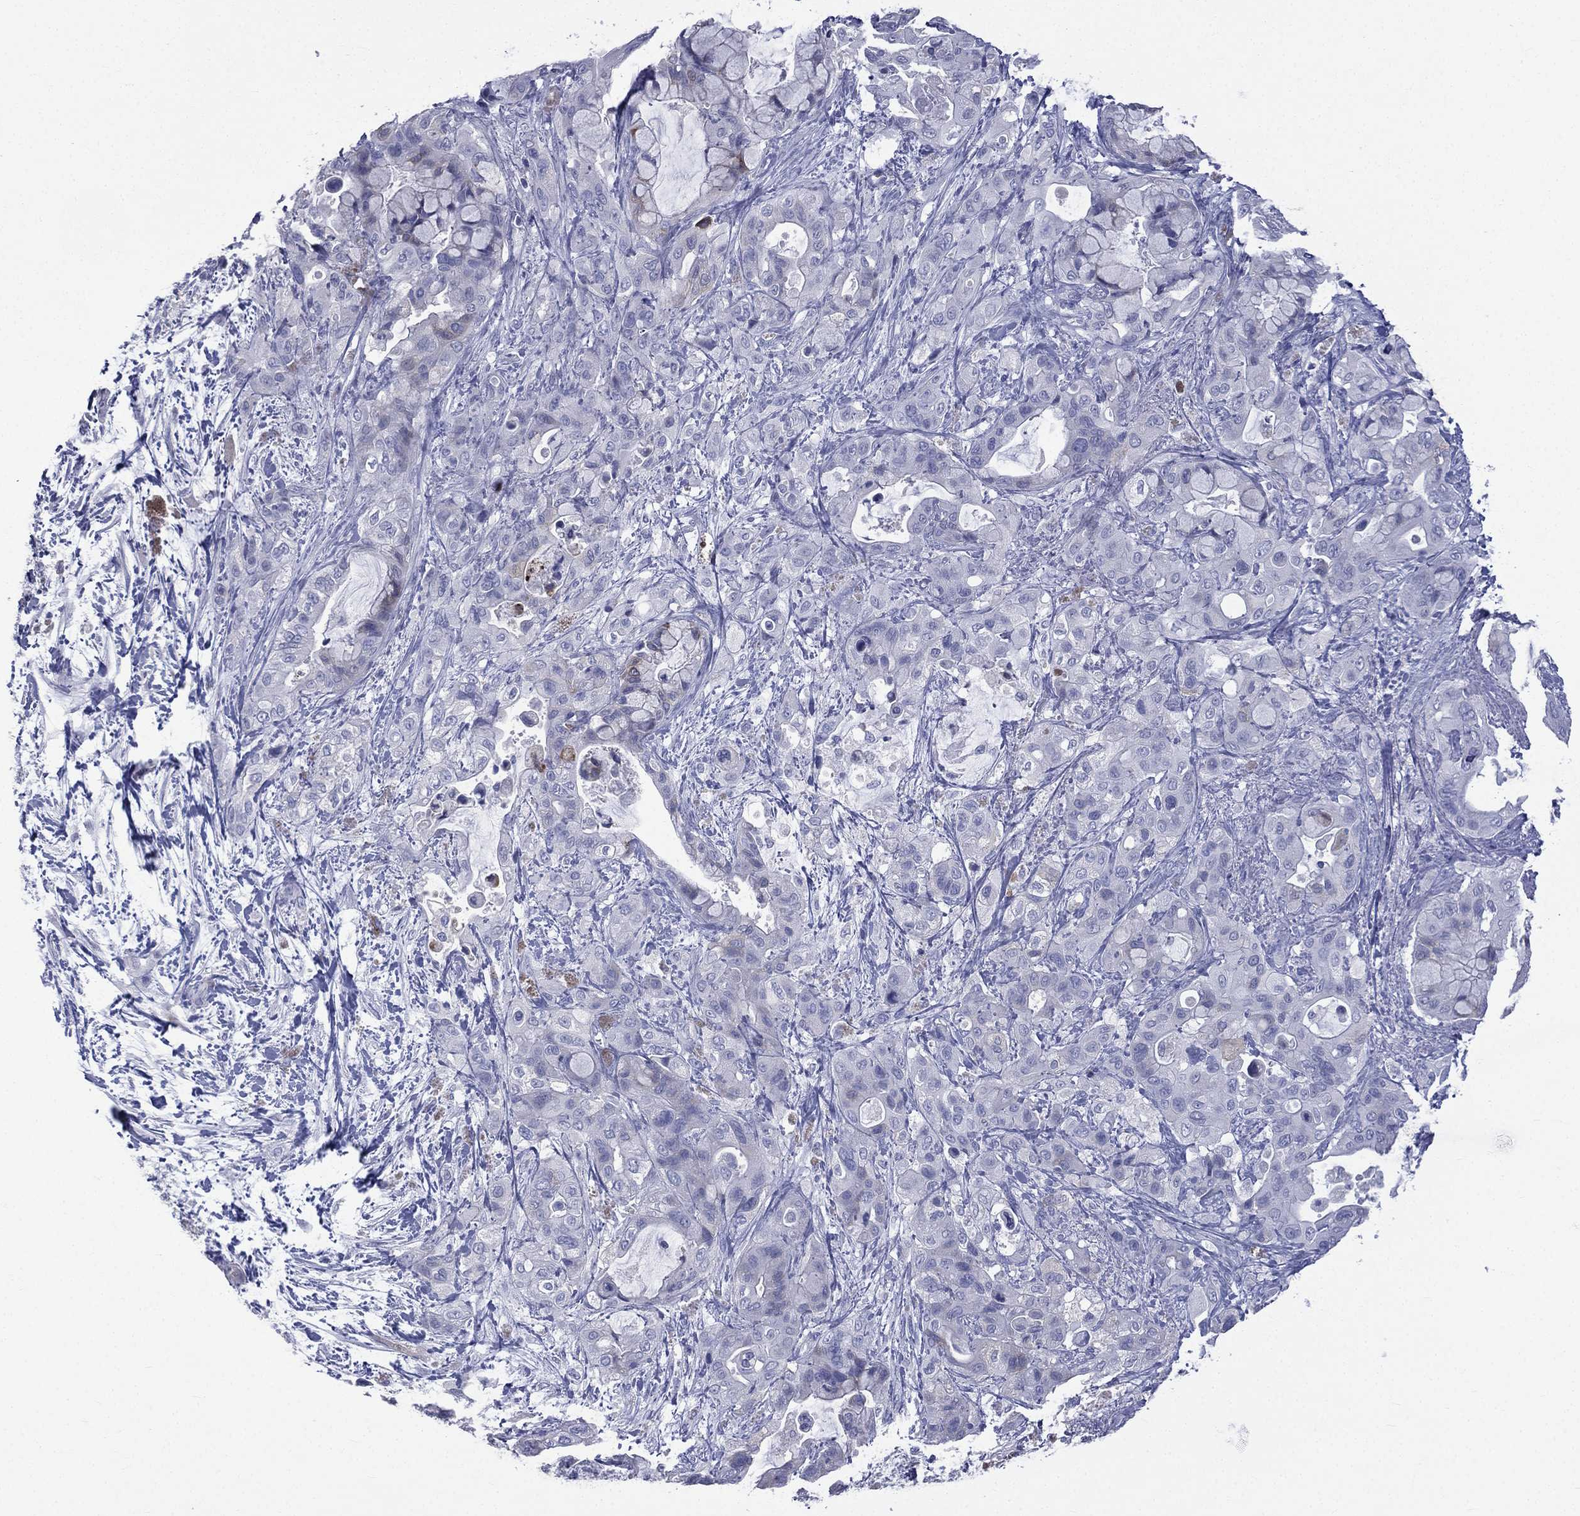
{"staining": {"intensity": "negative", "quantity": "none", "location": "none"}, "tissue": "pancreatic cancer", "cell_type": "Tumor cells", "image_type": "cancer", "snomed": [{"axis": "morphology", "description": "Adenocarcinoma, NOS"}, {"axis": "topography", "description": "Pancreas"}], "caption": "This is a photomicrograph of immunohistochemistry (IHC) staining of adenocarcinoma (pancreatic), which shows no positivity in tumor cells.", "gene": "CES2", "patient": {"sex": "male", "age": 71}}